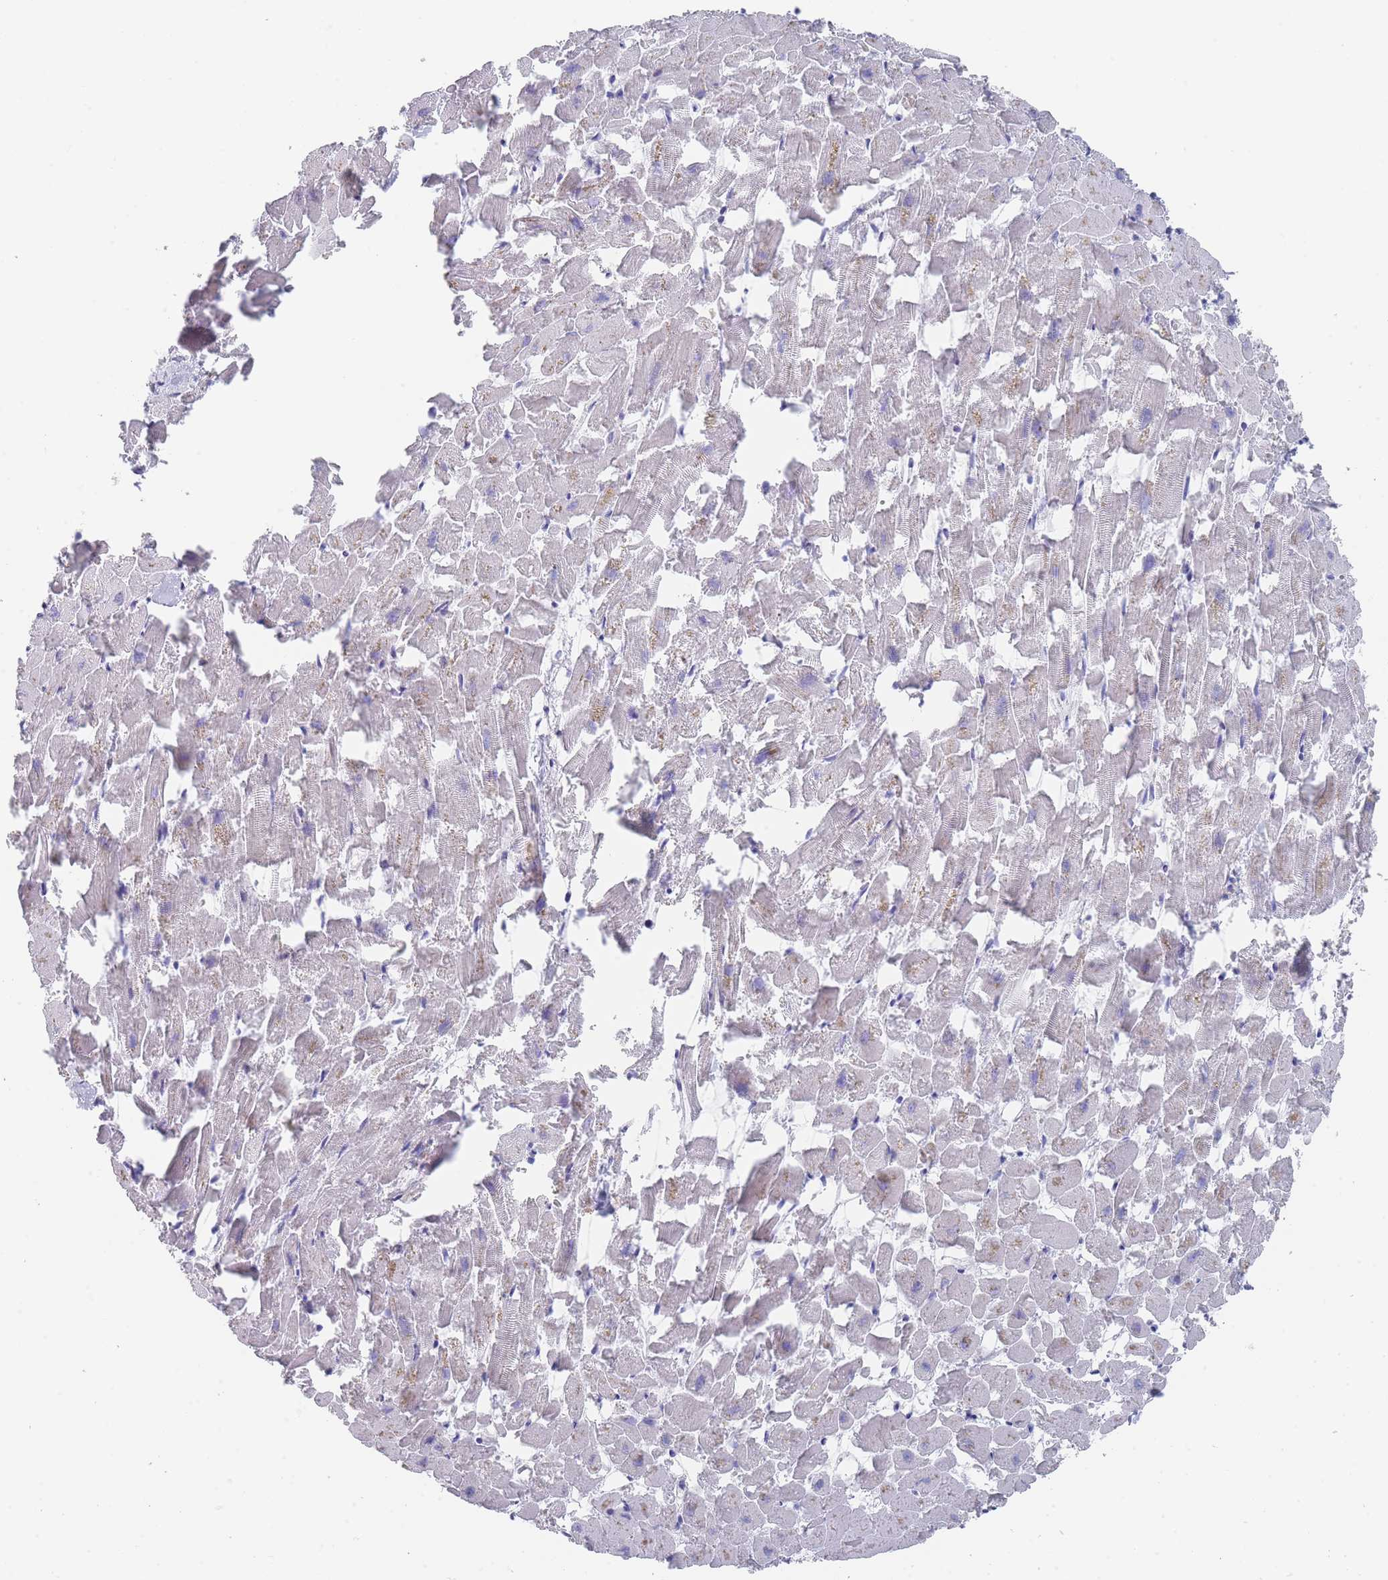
{"staining": {"intensity": "weak", "quantity": "<25%", "location": "cytoplasmic/membranous"}, "tissue": "heart muscle", "cell_type": "Cardiomyocytes", "image_type": "normal", "snomed": [{"axis": "morphology", "description": "Normal tissue, NOS"}, {"axis": "topography", "description": "Heart"}], "caption": "DAB immunohistochemical staining of benign heart muscle reveals no significant expression in cardiomyocytes. (DAB immunohistochemistry visualized using brightfield microscopy, high magnification).", "gene": "RAB2B", "patient": {"sex": "female", "age": 64}}